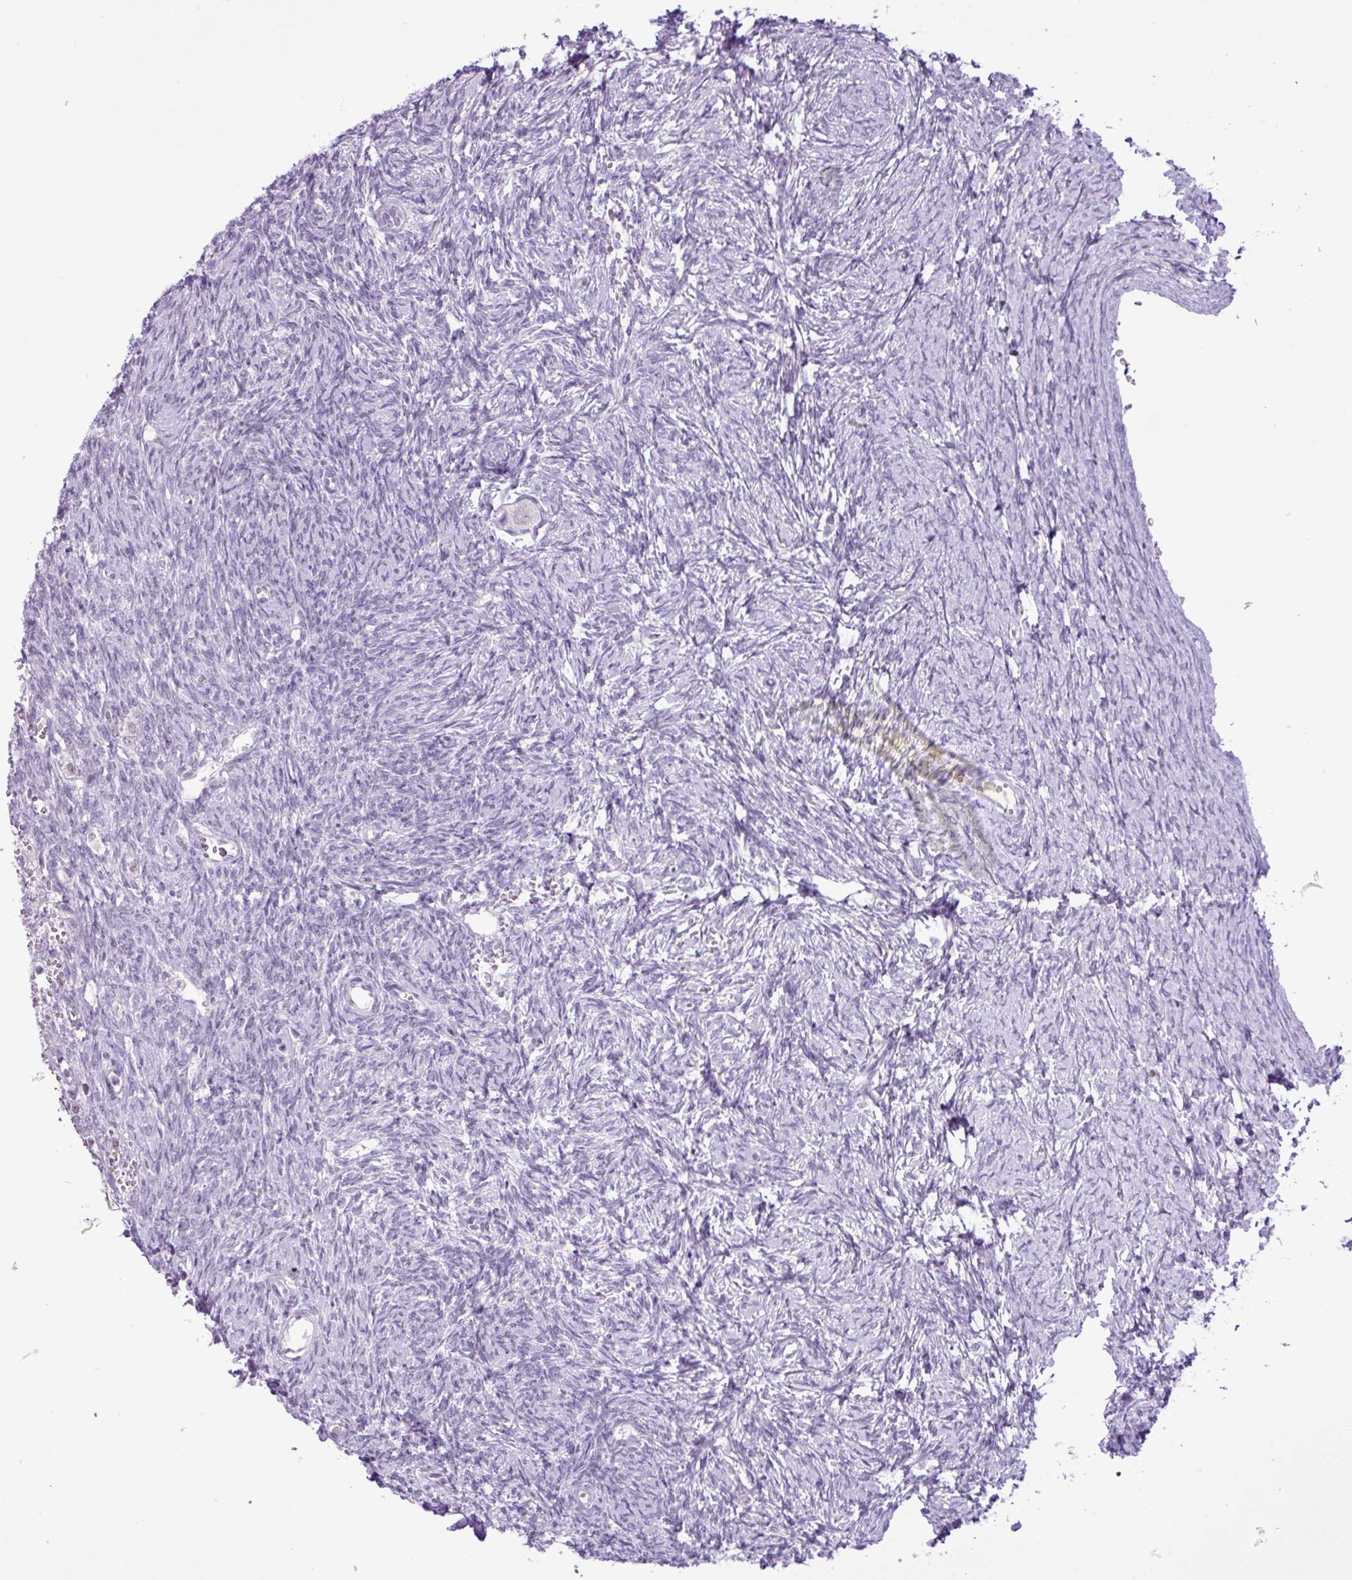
{"staining": {"intensity": "negative", "quantity": "none", "location": "none"}, "tissue": "ovary", "cell_type": "Follicle cells", "image_type": "normal", "snomed": [{"axis": "morphology", "description": "Normal tissue, NOS"}, {"axis": "topography", "description": "Ovary"}], "caption": "Micrograph shows no significant protein positivity in follicle cells of normal ovary.", "gene": "ELOA2", "patient": {"sex": "female", "age": 39}}